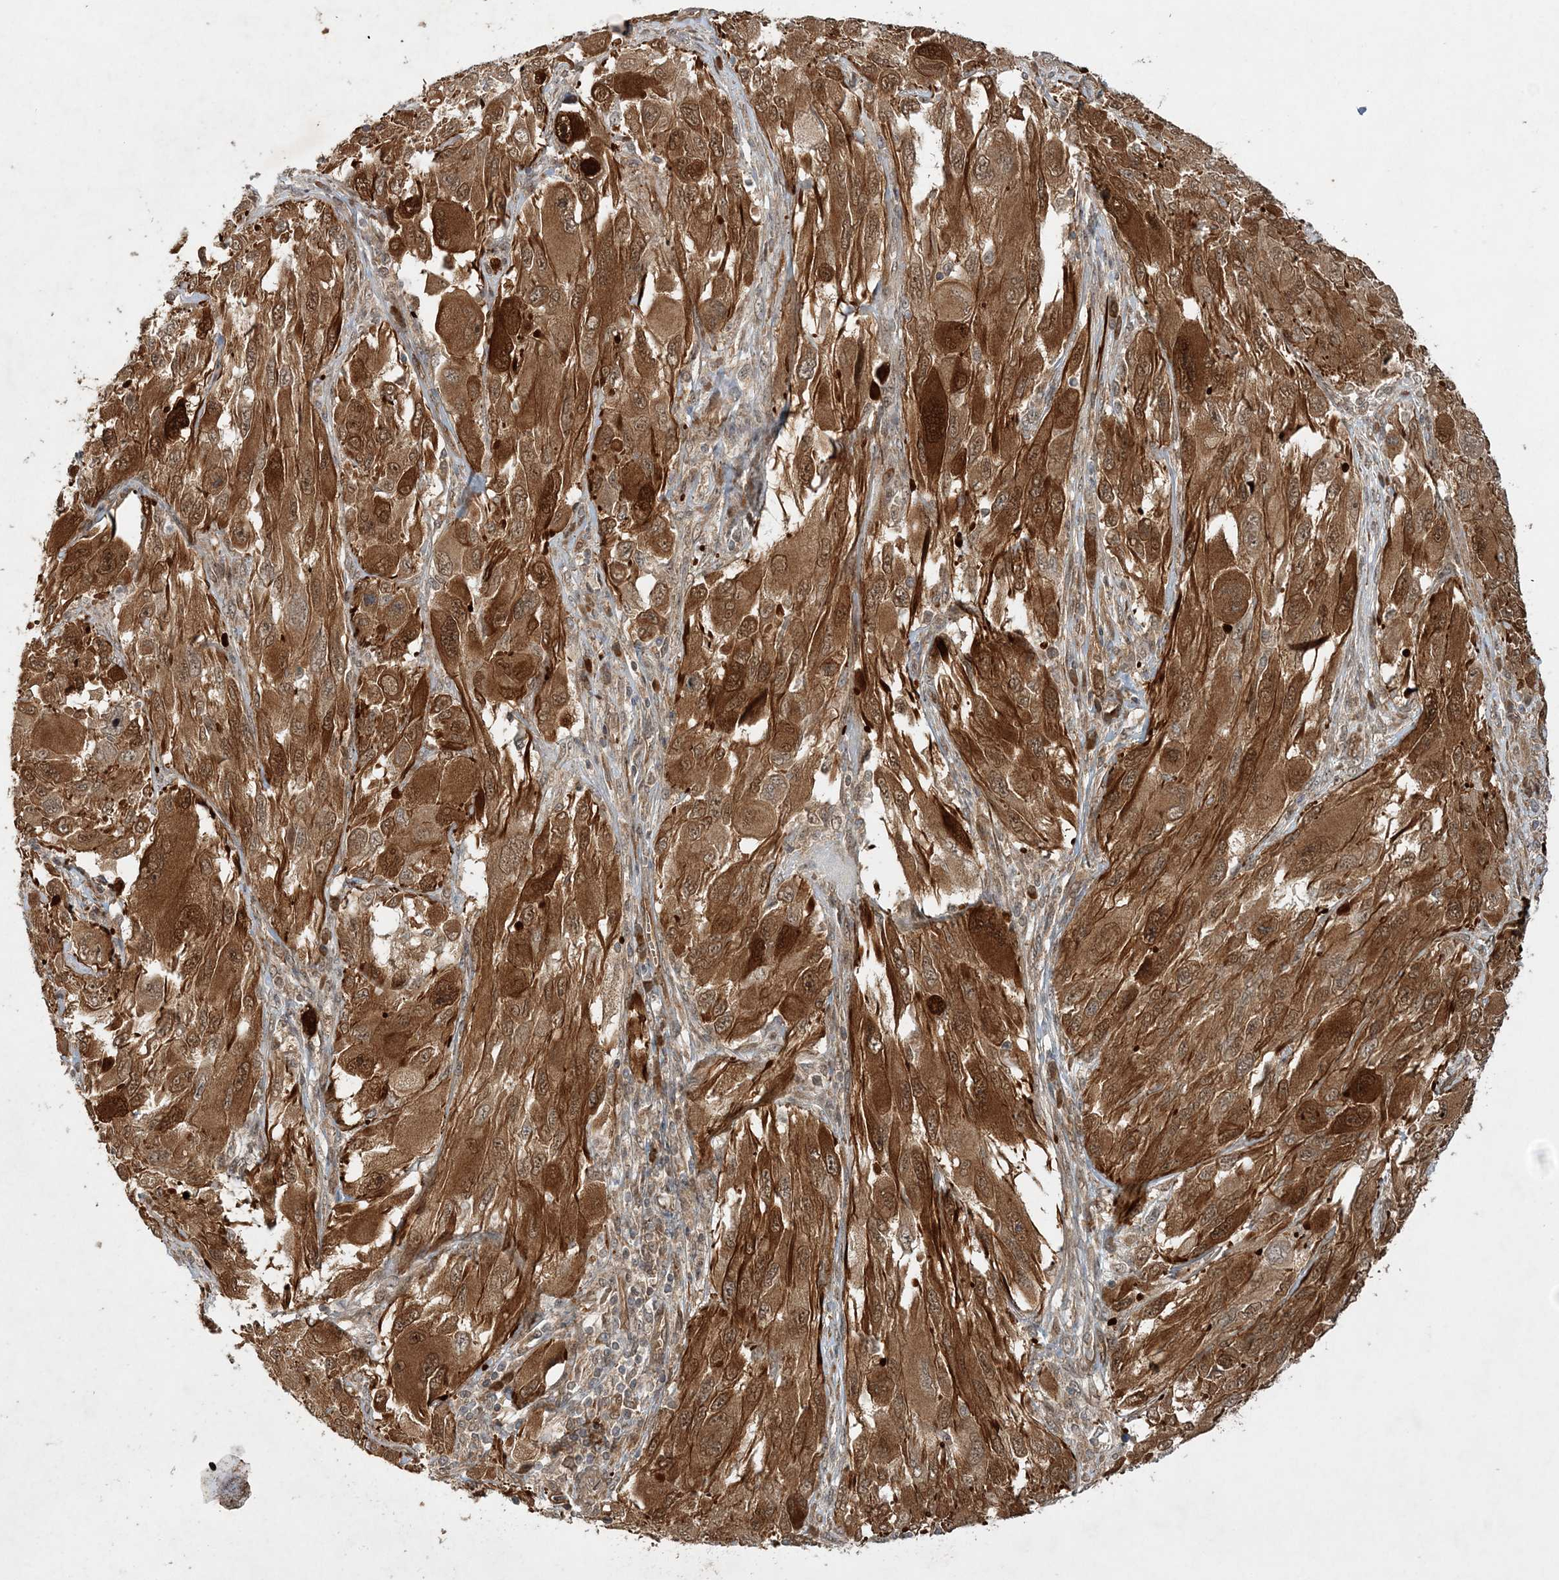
{"staining": {"intensity": "strong", "quantity": ">75%", "location": "cytoplasmic/membranous,nuclear"}, "tissue": "melanoma", "cell_type": "Tumor cells", "image_type": "cancer", "snomed": [{"axis": "morphology", "description": "Malignant melanoma, NOS"}, {"axis": "topography", "description": "Skin"}], "caption": "A brown stain shows strong cytoplasmic/membranous and nuclear staining of a protein in human melanoma tumor cells.", "gene": "UBTD2", "patient": {"sex": "female", "age": 91}}